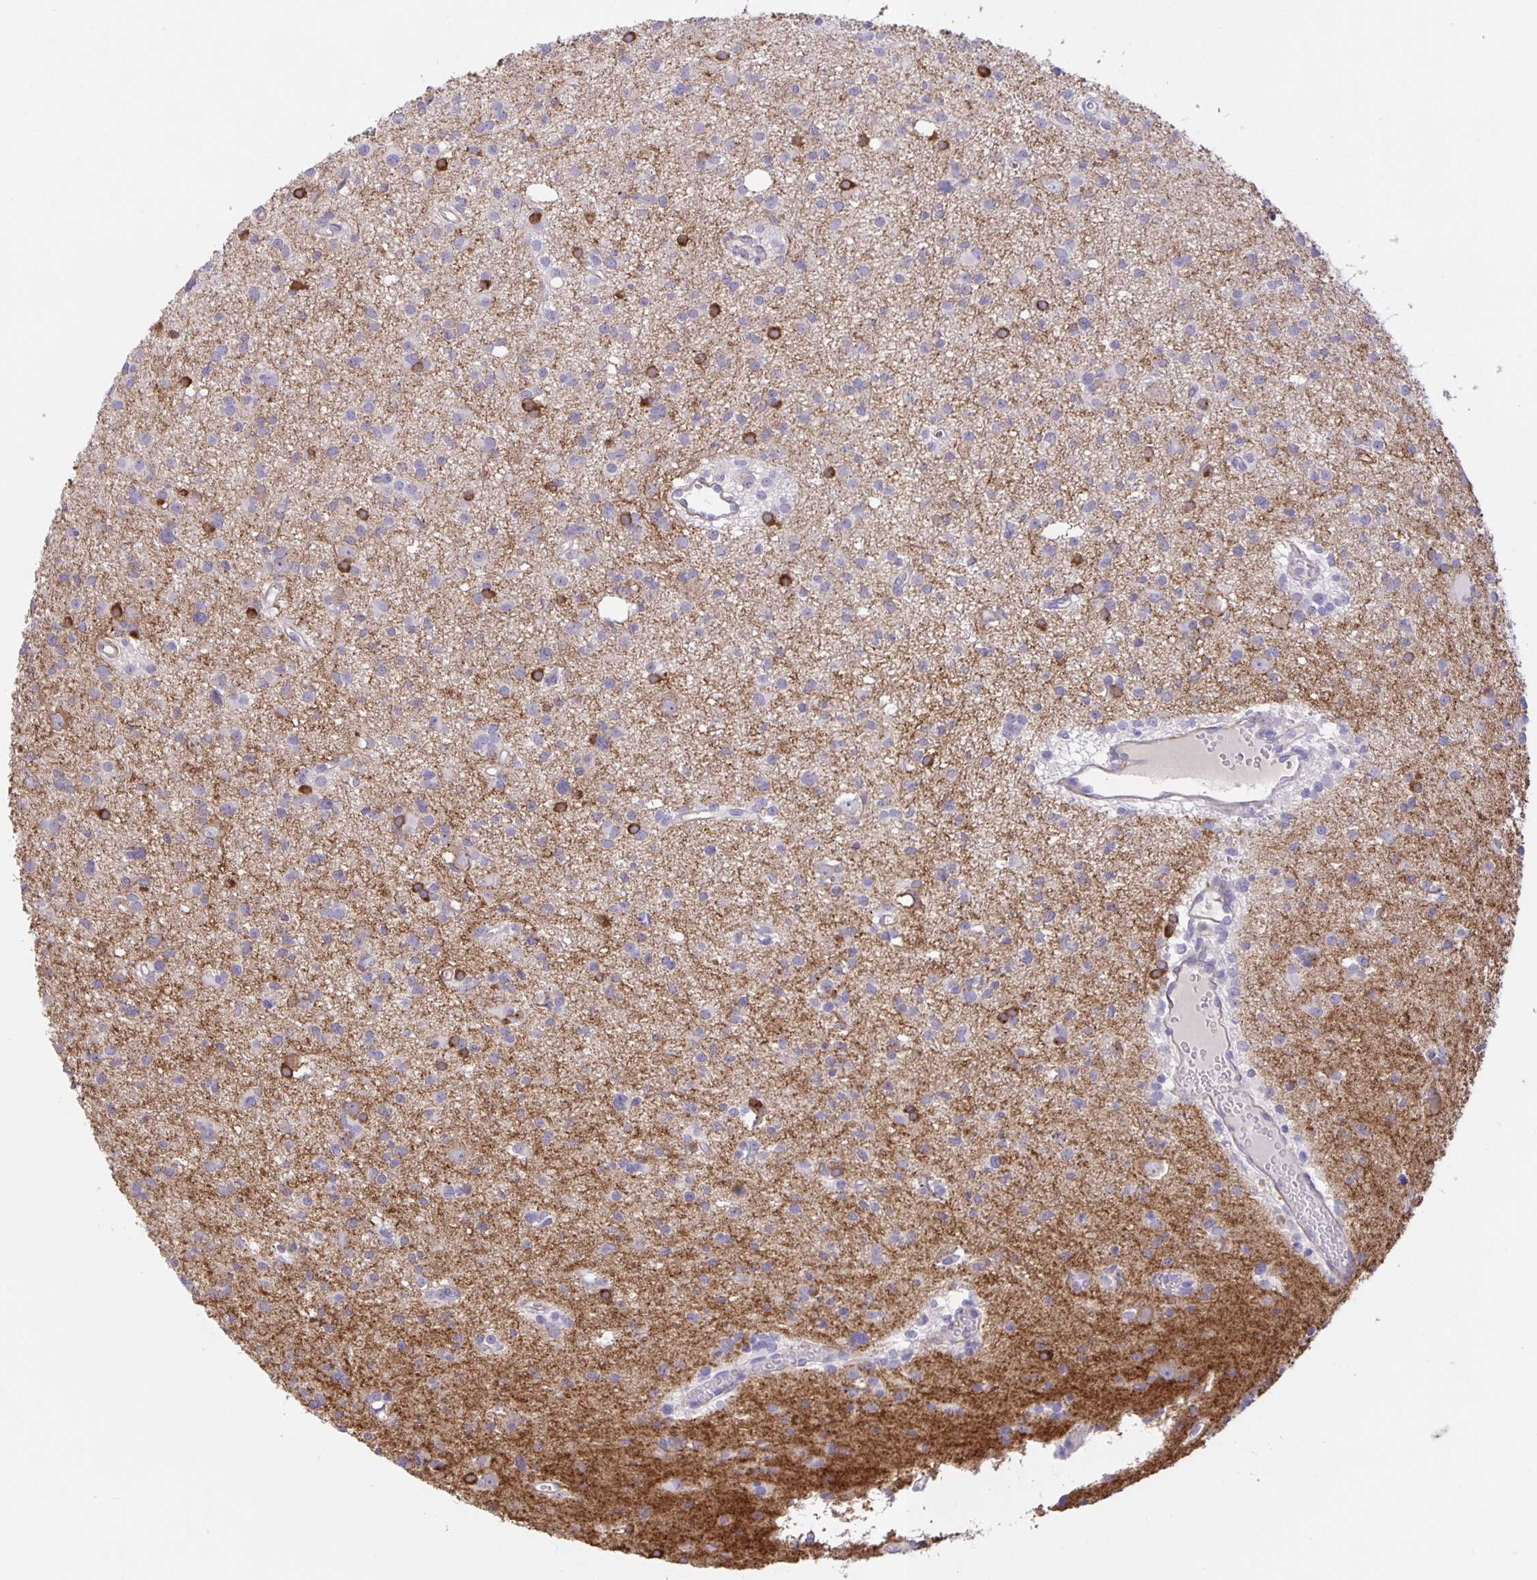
{"staining": {"intensity": "strong", "quantity": "<25%", "location": "cytoplasmic/membranous"}, "tissue": "glioma", "cell_type": "Tumor cells", "image_type": "cancer", "snomed": [{"axis": "morphology", "description": "Glioma, malignant, High grade"}, {"axis": "topography", "description": "Brain"}], "caption": "Immunohistochemical staining of malignant high-grade glioma exhibits medium levels of strong cytoplasmic/membranous staining in approximately <25% of tumor cells.", "gene": "SRCIN1", "patient": {"sex": "male", "age": 23}}